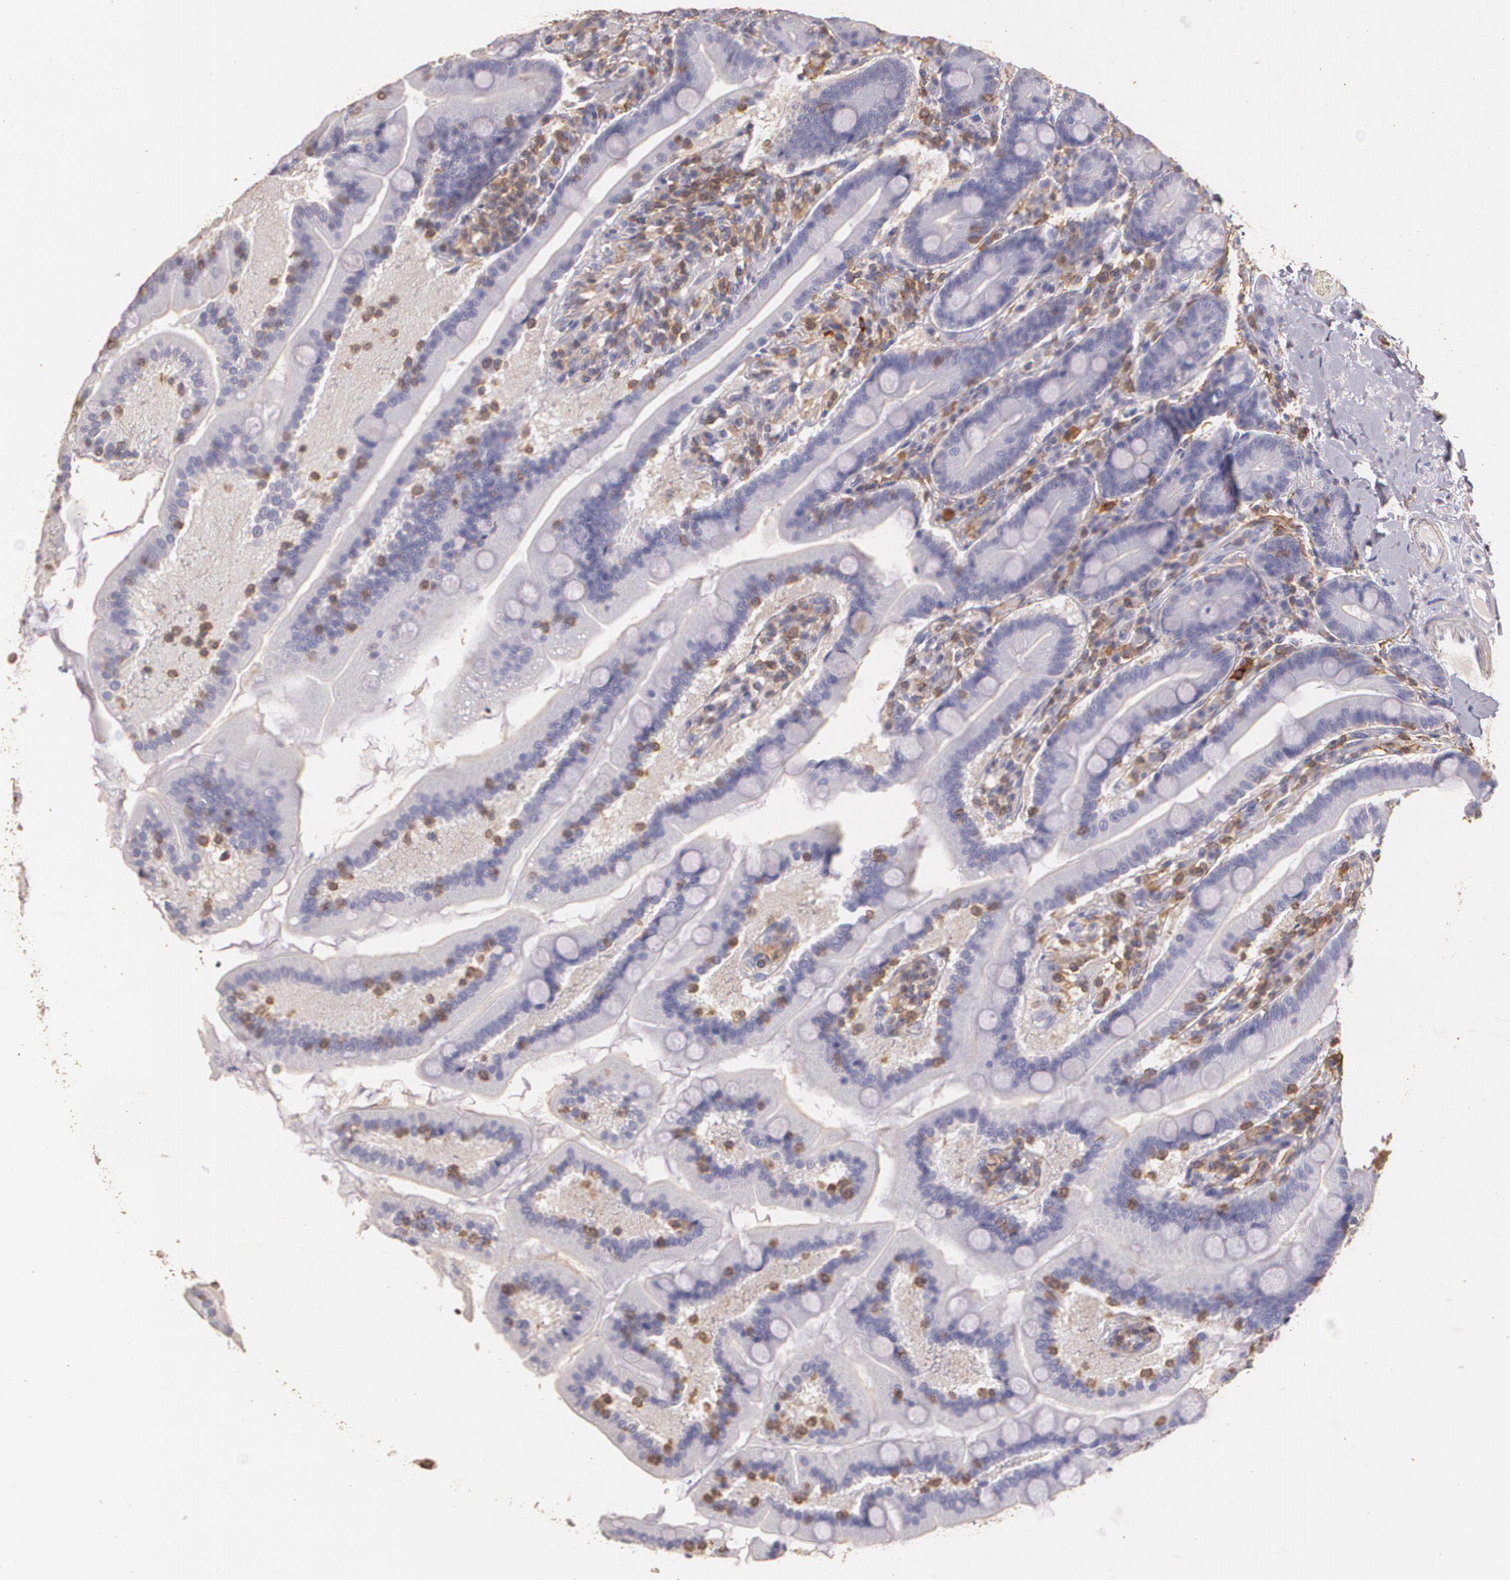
{"staining": {"intensity": "negative", "quantity": "none", "location": "none"}, "tissue": "duodenum", "cell_type": "Glandular cells", "image_type": "normal", "snomed": [{"axis": "morphology", "description": "Normal tissue, NOS"}, {"axis": "topography", "description": "Duodenum"}], "caption": "This is an immunohistochemistry (IHC) histopathology image of unremarkable human duodenum. There is no expression in glandular cells.", "gene": "TGFBR1", "patient": {"sex": "female", "age": 64}}